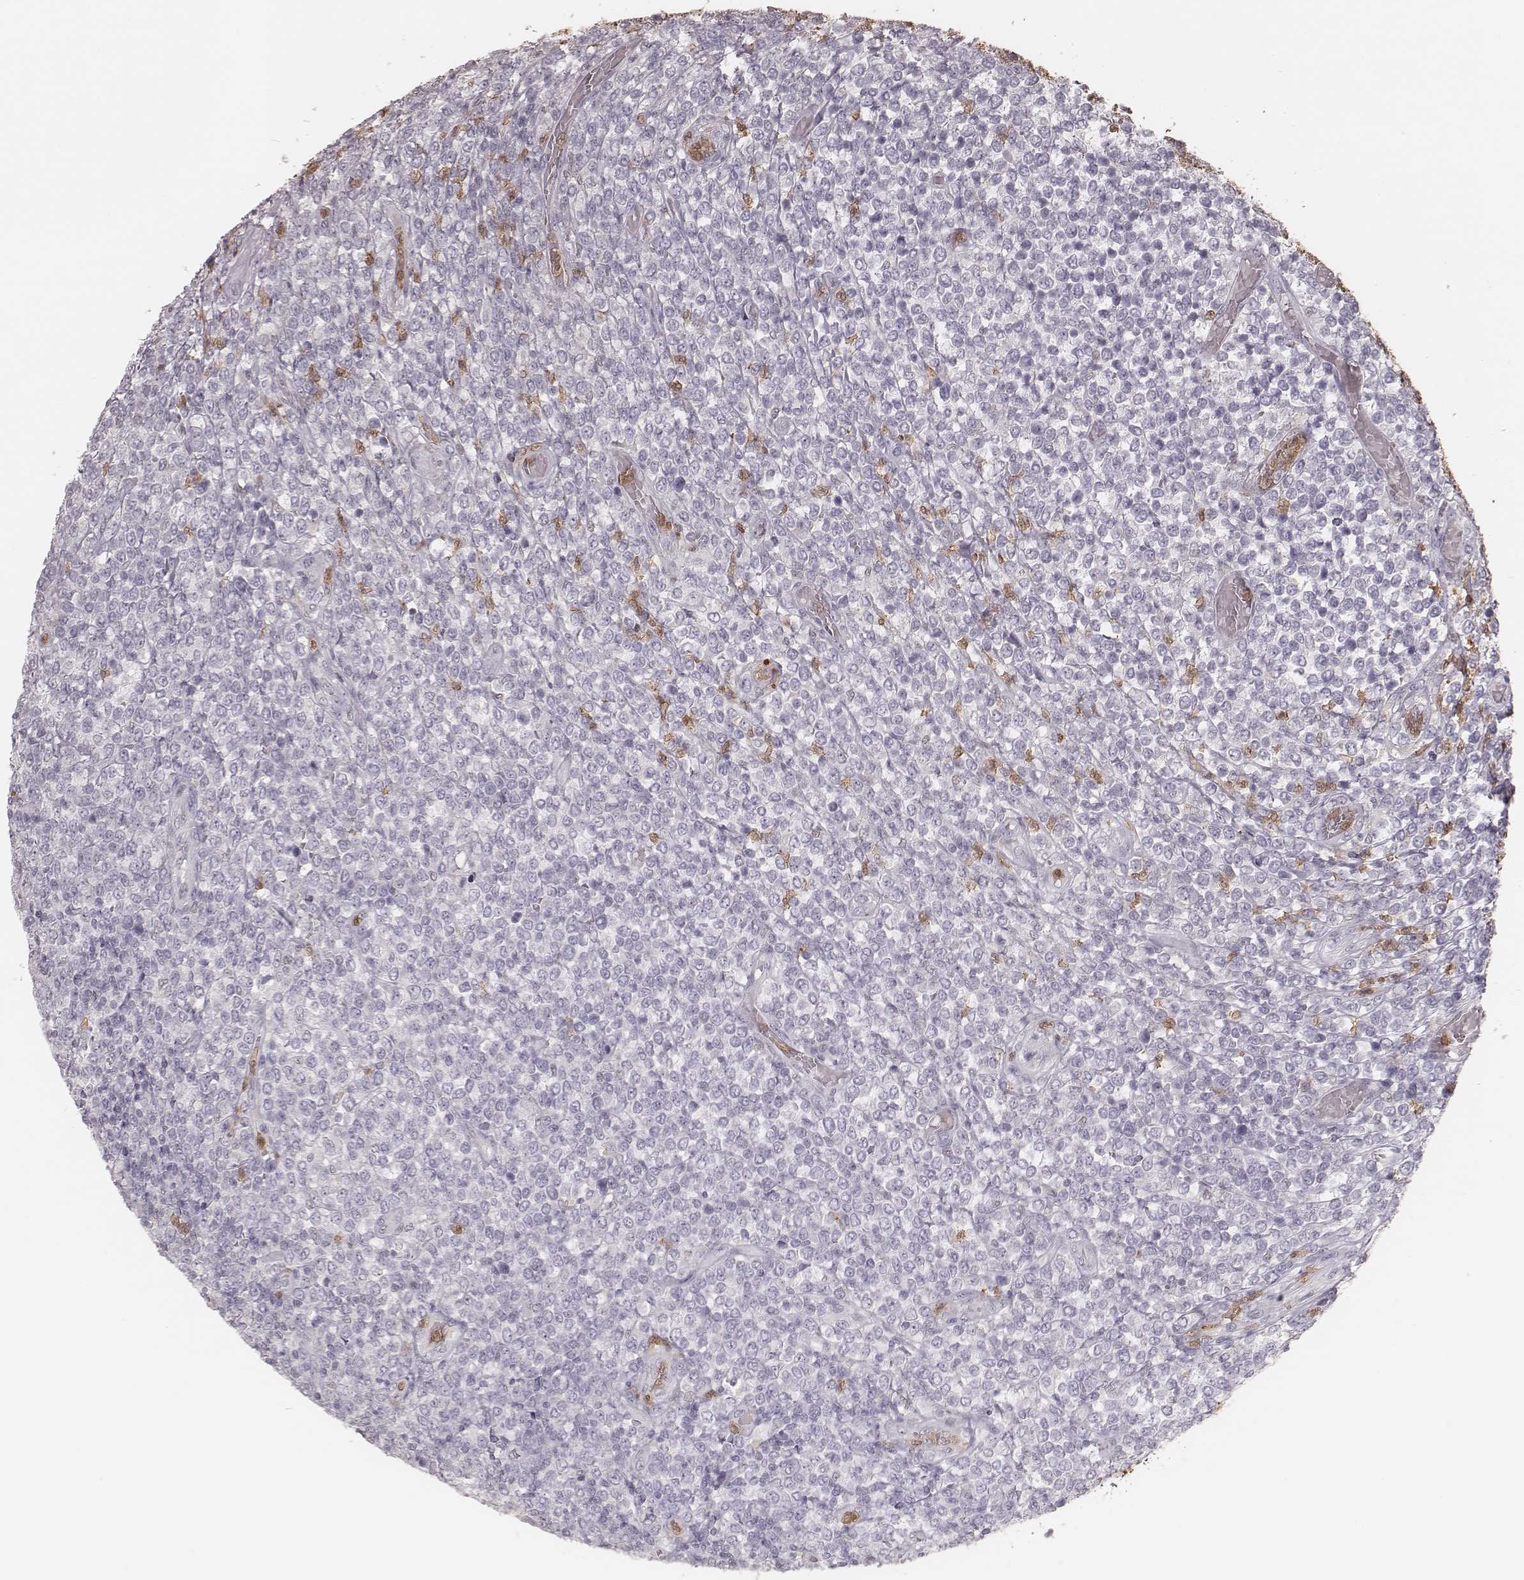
{"staining": {"intensity": "negative", "quantity": "none", "location": "none"}, "tissue": "lymphoma", "cell_type": "Tumor cells", "image_type": "cancer", "snomed": [{"axis": "morphology", "description": "Malignant lymphoma, non-Hodgkin's type, High grade"}, {"axis": "topography", "description": "Soft tissue"}], "caption": "Immunohistochemistry of human high-grade malignant lymphoma, non-Hodgkin's type exhibits no expression in tumor cells.", "gene": "KITLG", "patient": {"sex": "female", "age": 56}}